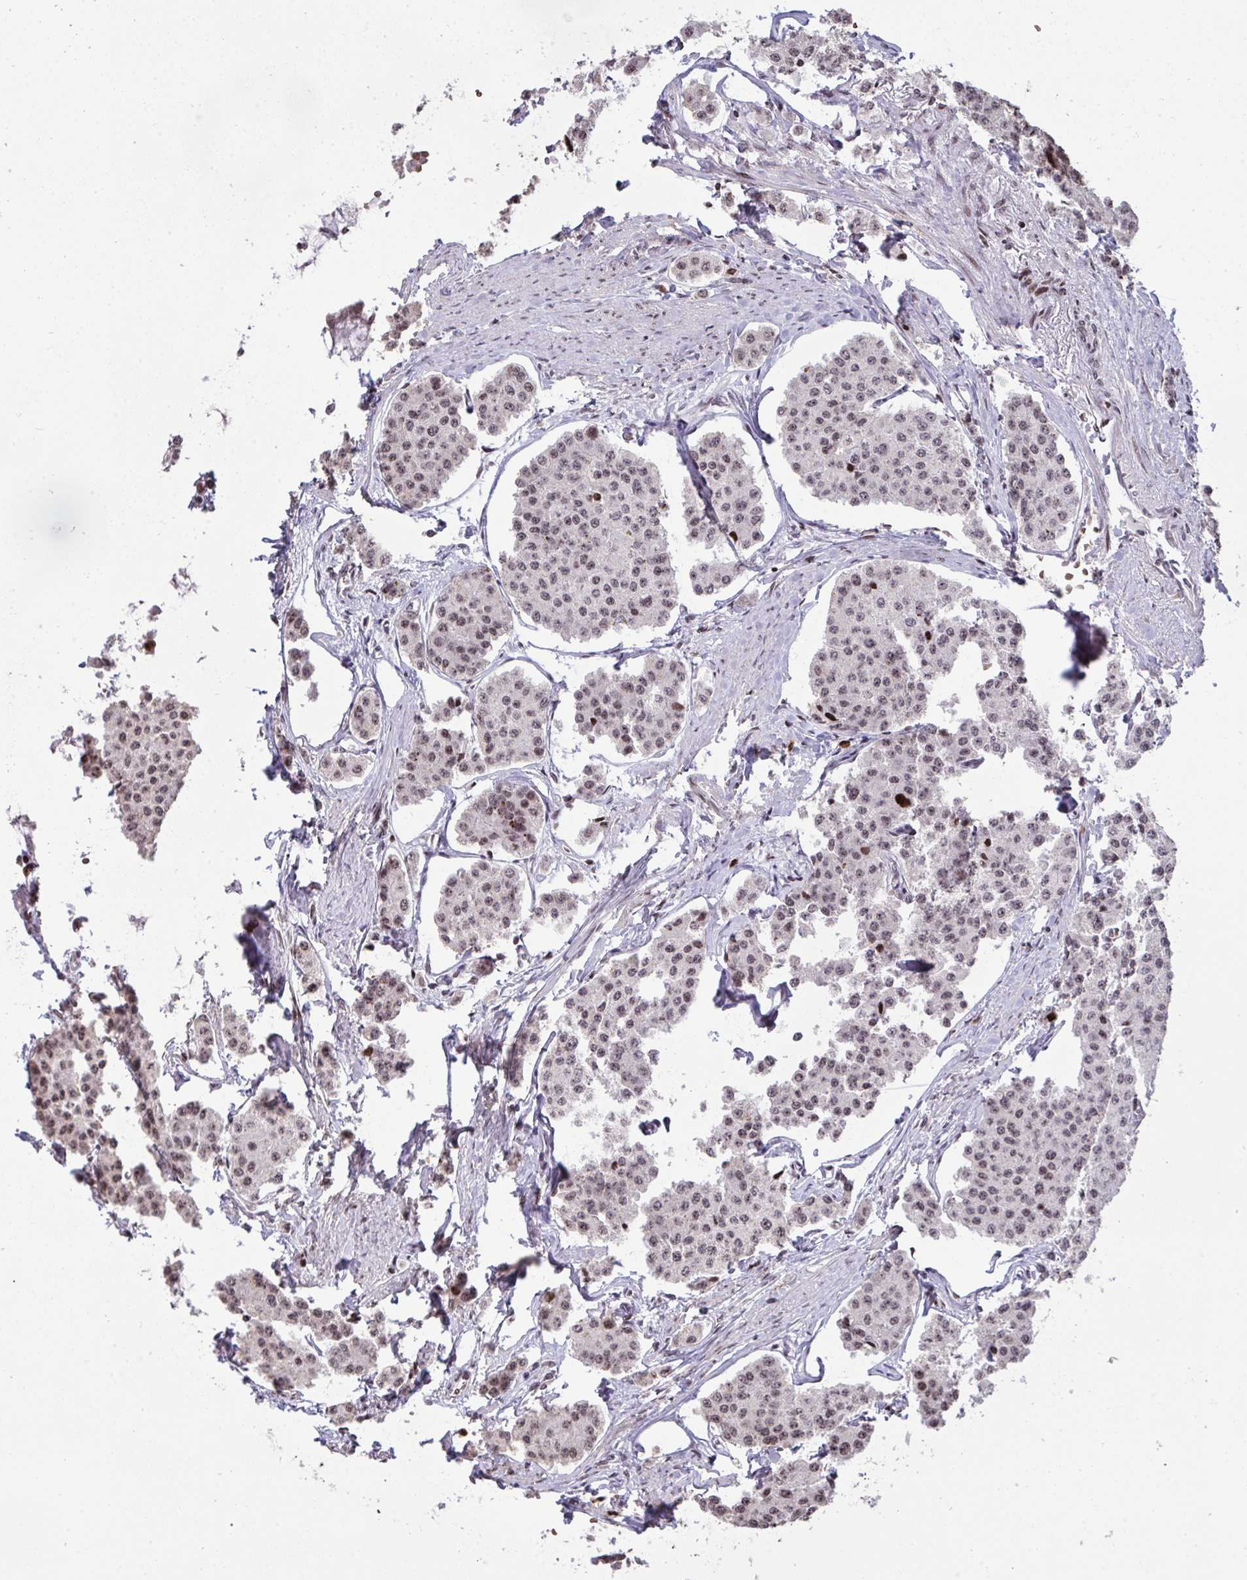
{"staining": {"intensity": "weak", "quantity": "25%-75%", "location": "nuclear"}, "tissue": "carcinoid", "cell_type": "Tumor cells", "image_type": "cancer", "snomed": [{"axis": "morphology", "description": "Carcinoid, malignant, NOS"}, {"axis": "topography", "description": "Small intestine"}], "caption": "High-power microscopy captured an immunohistochemistry micrograph of carcinoid, revealing weak nuclear positivity in approximately 25%-75% of tumor cells.", "gene": "NIP7", "patient": {"sex": "female", "age": 65}}